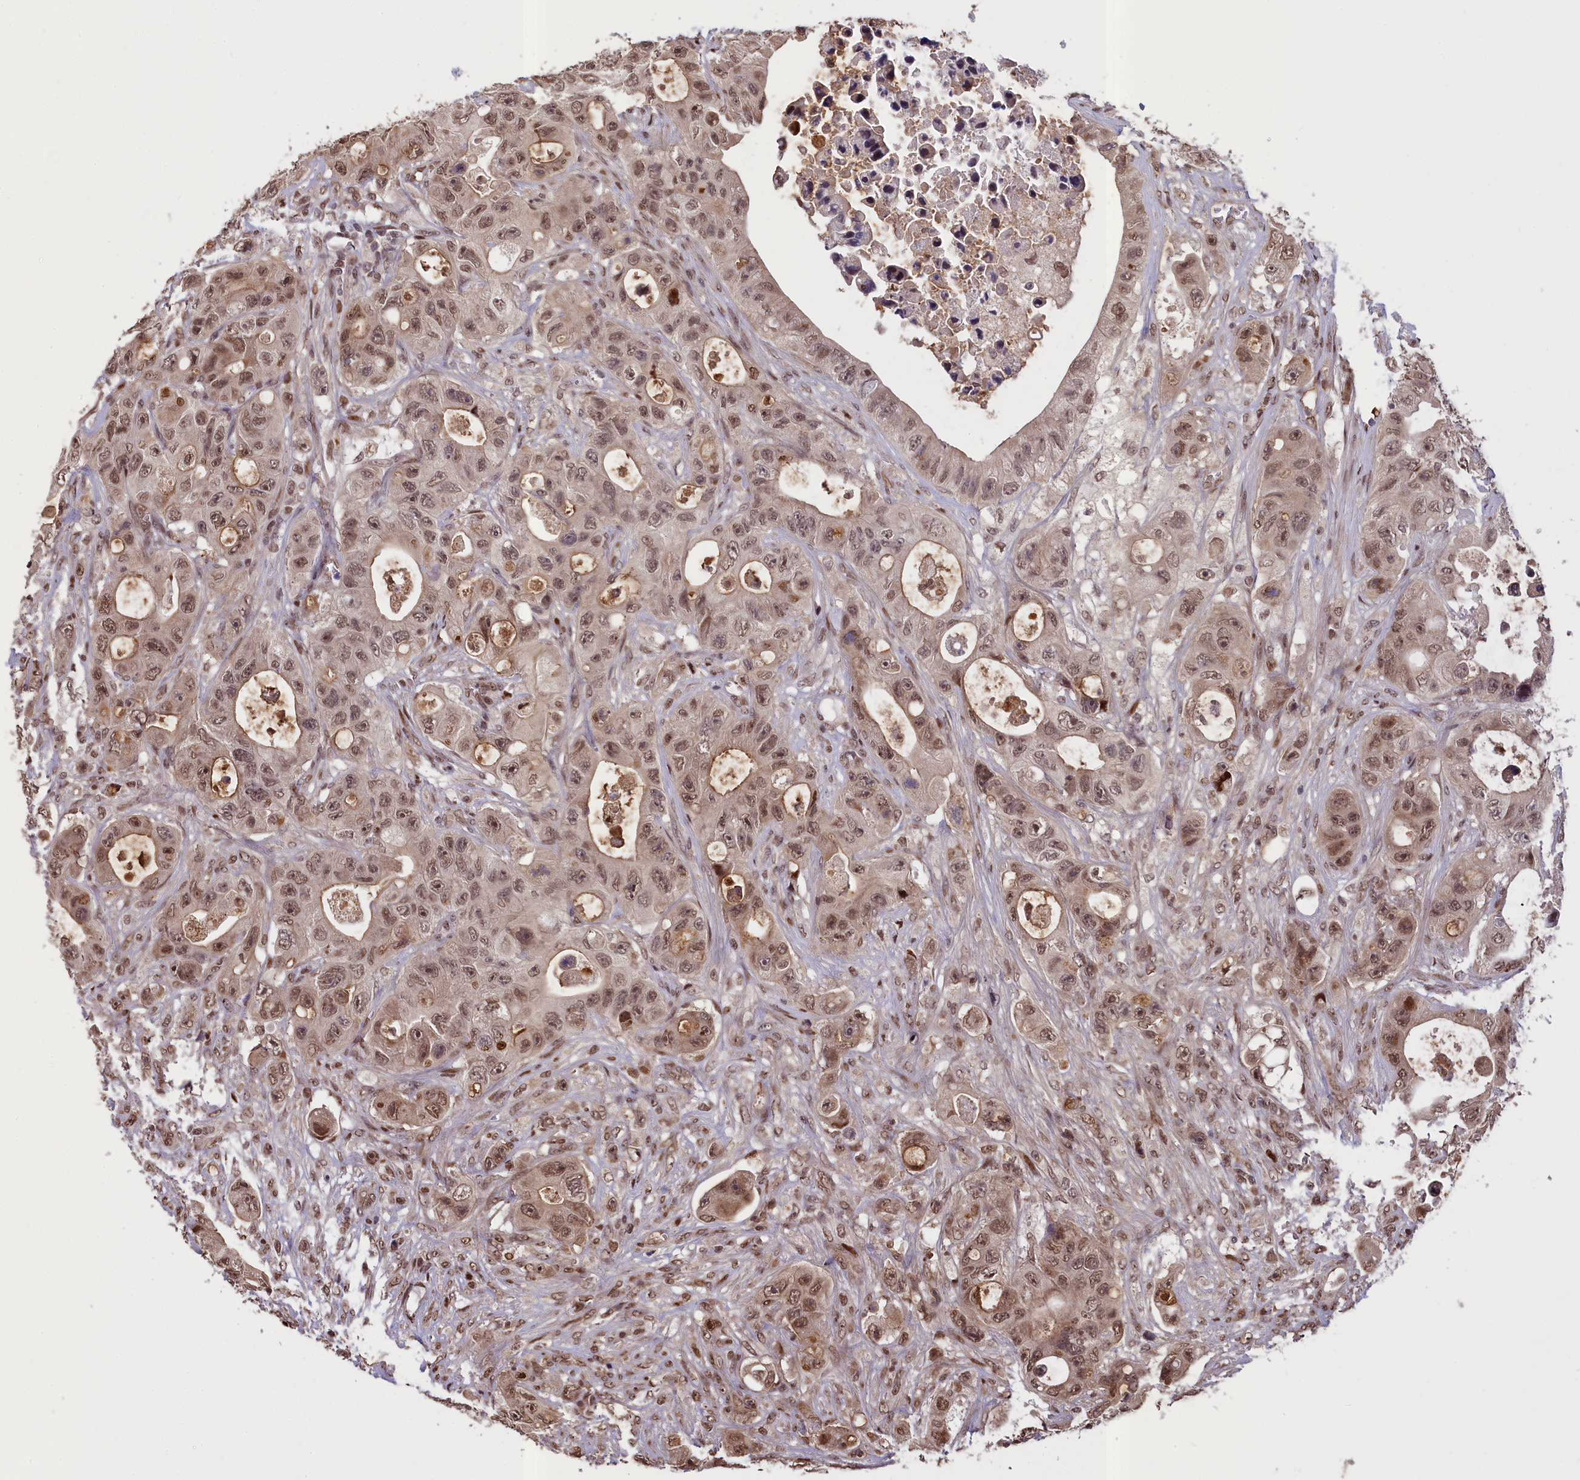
{"staining": {"intensity": "moderate", "quantity": ">75%", "location": "nuclear"}, "tissue": "colorectal cancer", "cell_type": "Tumor cells", "image_type": "cancer", "snomed": [{"axis": "morphology", "description": "Adenocarcinoma, NOS"}, {"axis": "topography", "description": "Colon"}], "caption": "Tumor cells exhibit moderate nuclear staining in about >75% of cells in colorectal adenocarcinoma. (brown staining indicates protein expression, while blue staining denotes nuclei).", "gene": "RELB", "patient": {"sex": "female", "age": 46}}